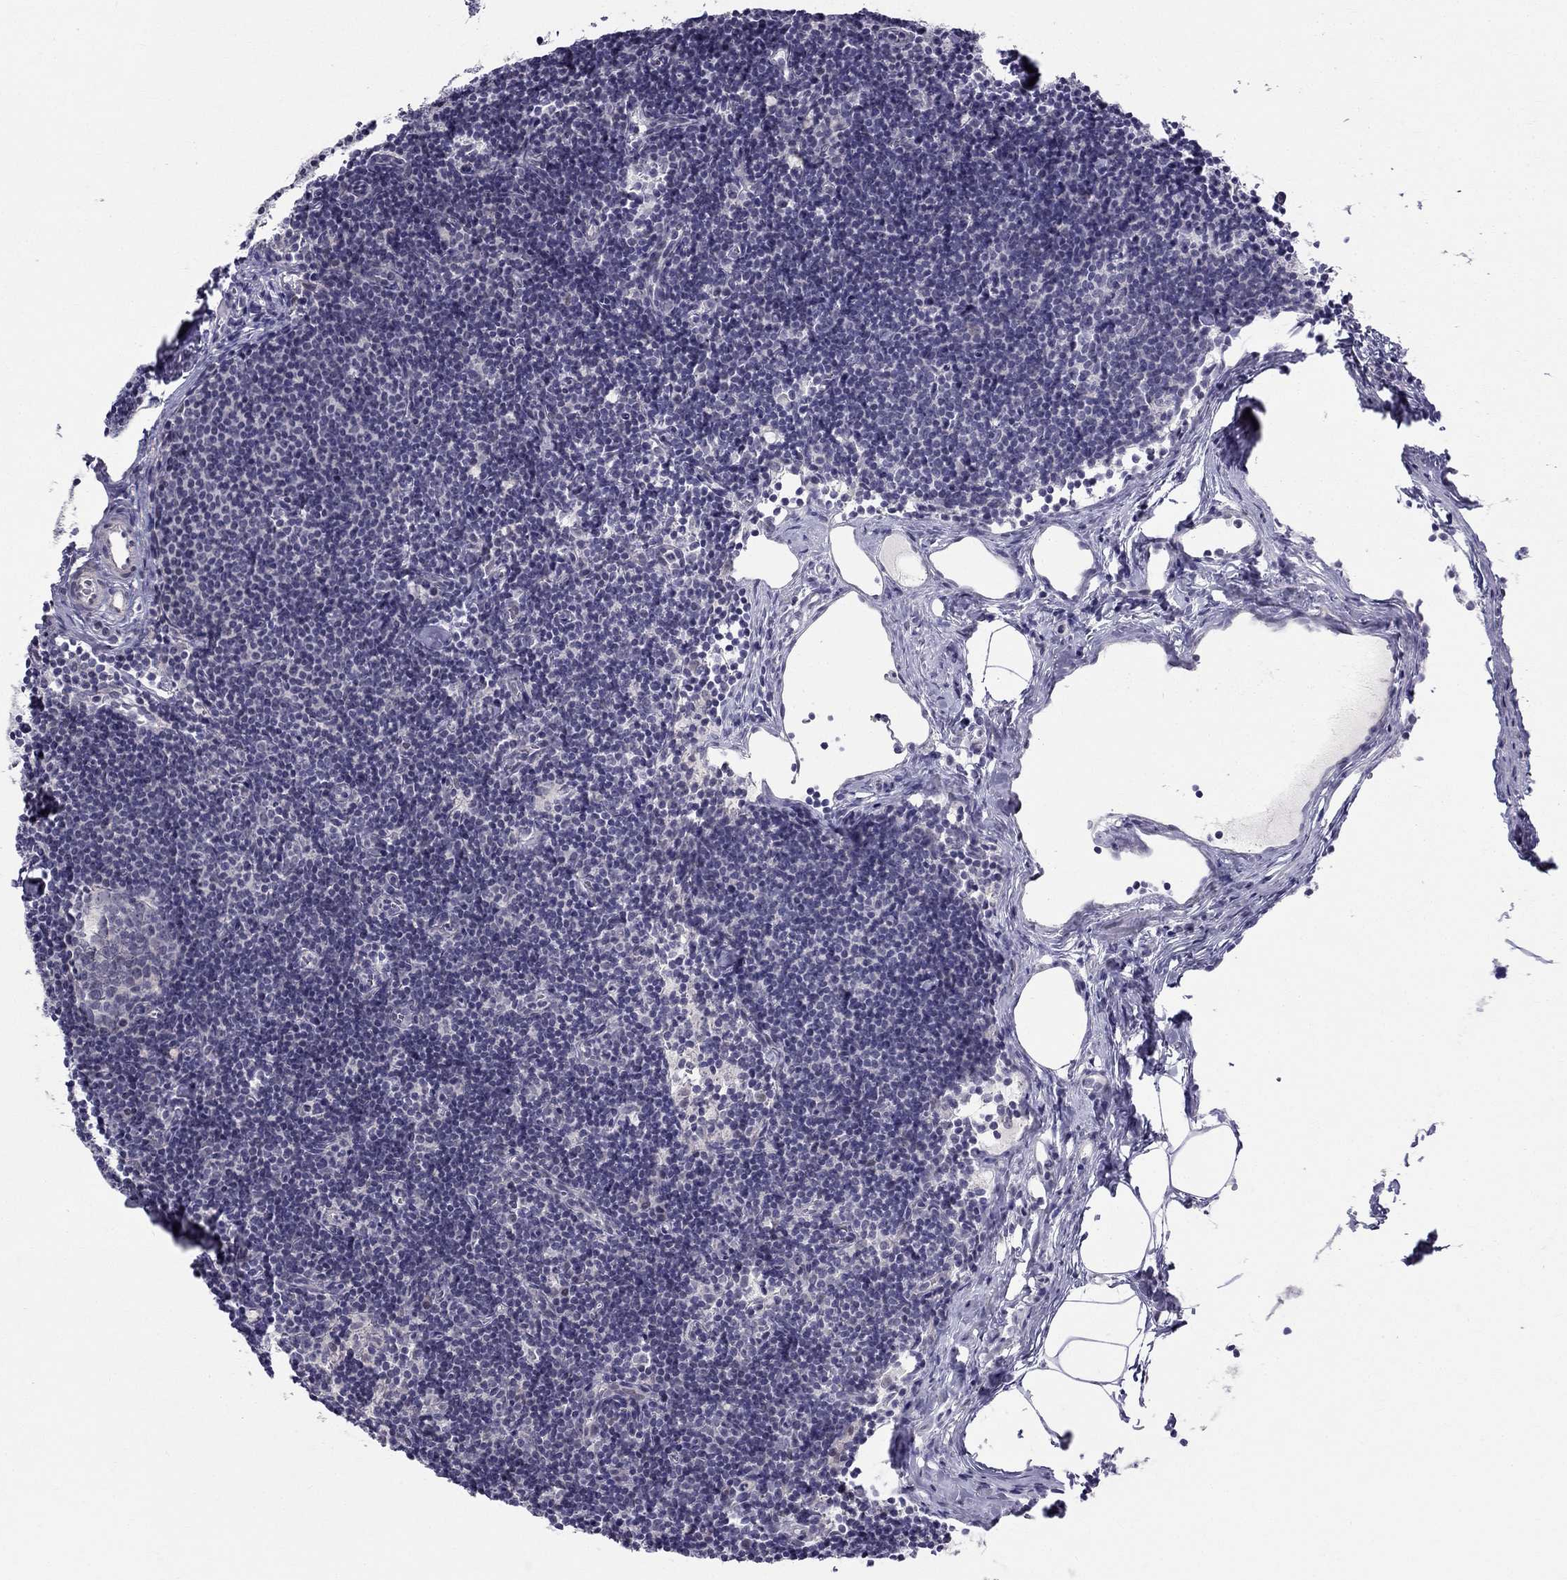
{"staining": {"intensity": "negative", "quantity": "none", "location": "none"}, "tissue": "lymph node", "cell_type": "Germinal center cells", "image_type": "normal", "snomed": [{"axis": "morphology", "description": "Normal tissue, NOS"}, {"axis": "topography", "description": "Lymph node"}], "caption": "The micrograph reveals no staining of germinal center cells in normal lymph node. (DAB immunohistochemistry, high magnification).", "gene": "BAG5", "patient": {"sex": "female", "age": 42}}